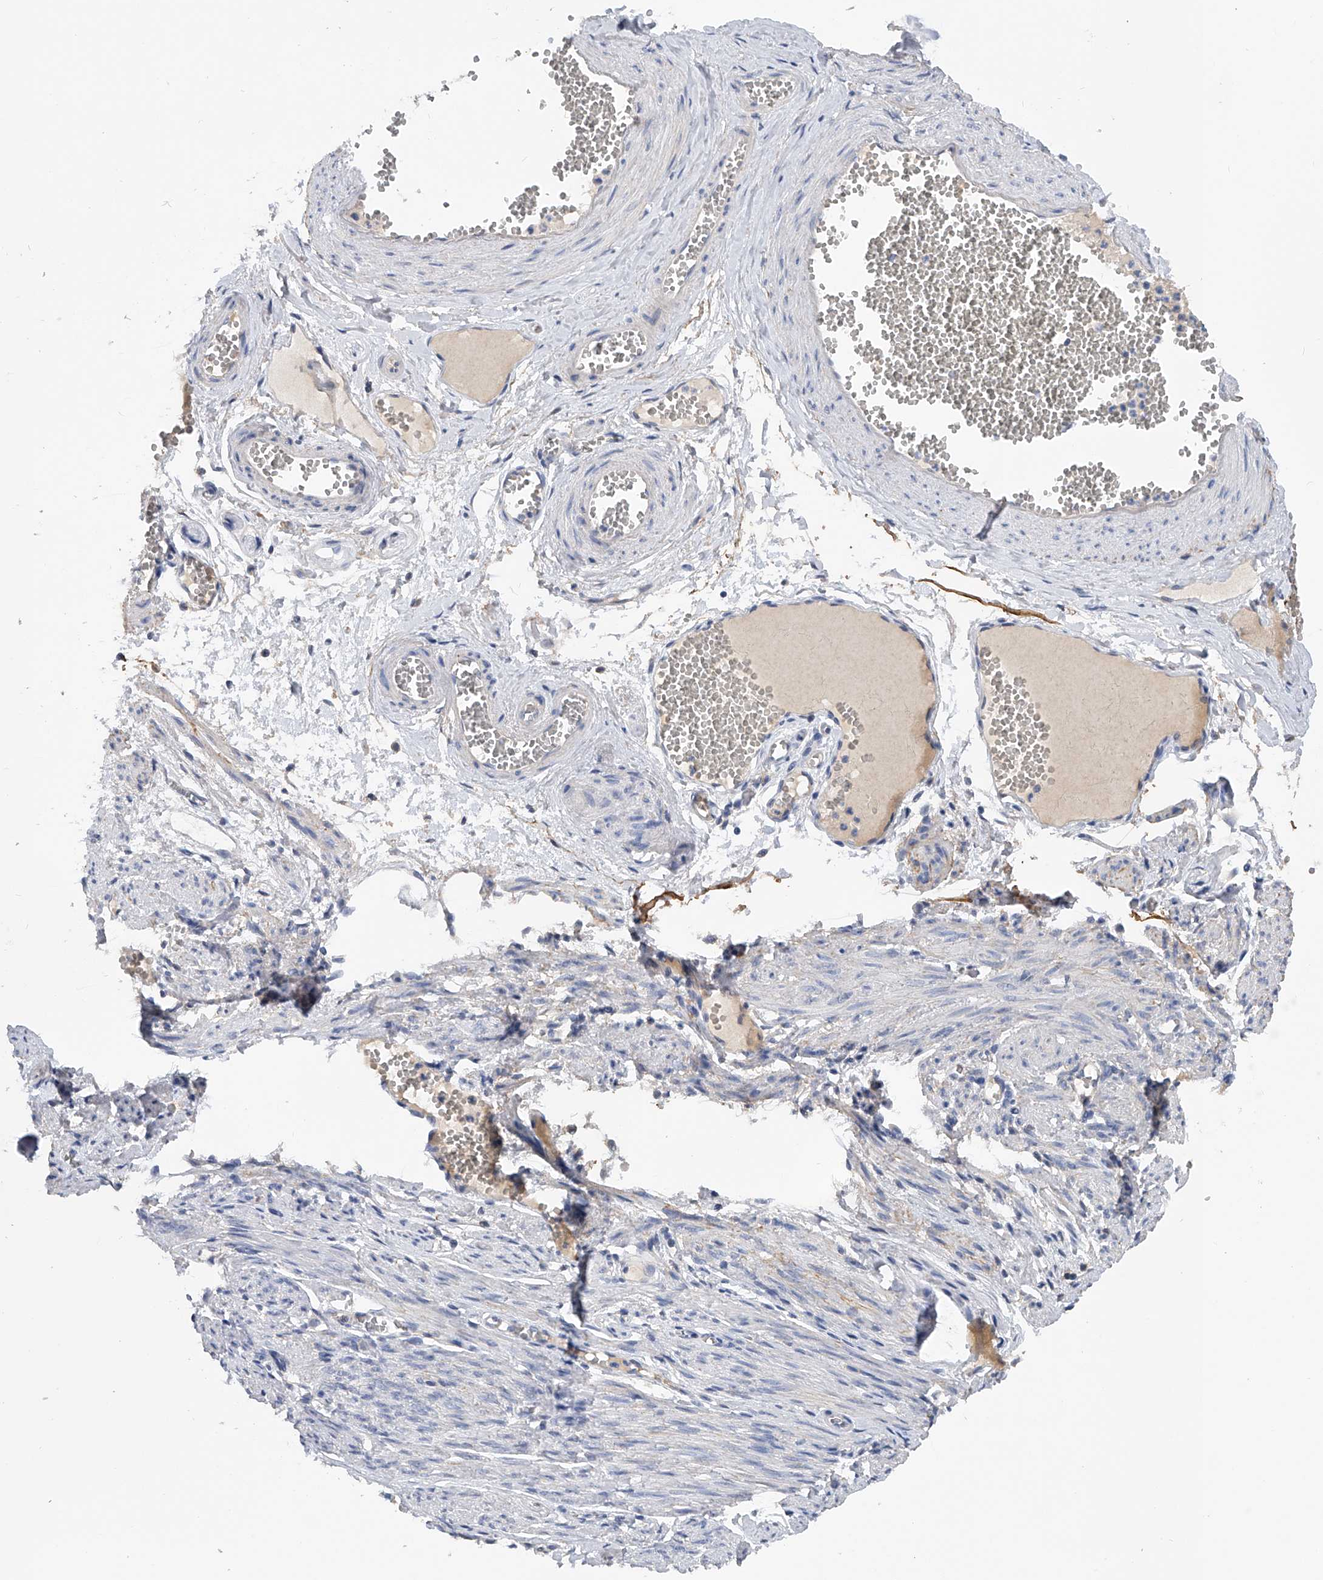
{"staining": {"intensity": "negative", "quantity": "none", "location": "none"}, "tissue": "adipose tissue", "cell_type": "Adipocytes", "image_type": "normal", "snomed": [{"axis": "morphology", "description": "Normal tissue, NOS"}, {"axis": "topography", "description": "Smooth muscle"}, {"axis": "topography", "description": "Peripheral nerve tissue"}], "caption": "This is an immunohistochemistry image of unremarkable adipose tissue. There is no expression in adipocytes.", "gene": "PGM3", "patient": {"sex": "female", "age": 39}}